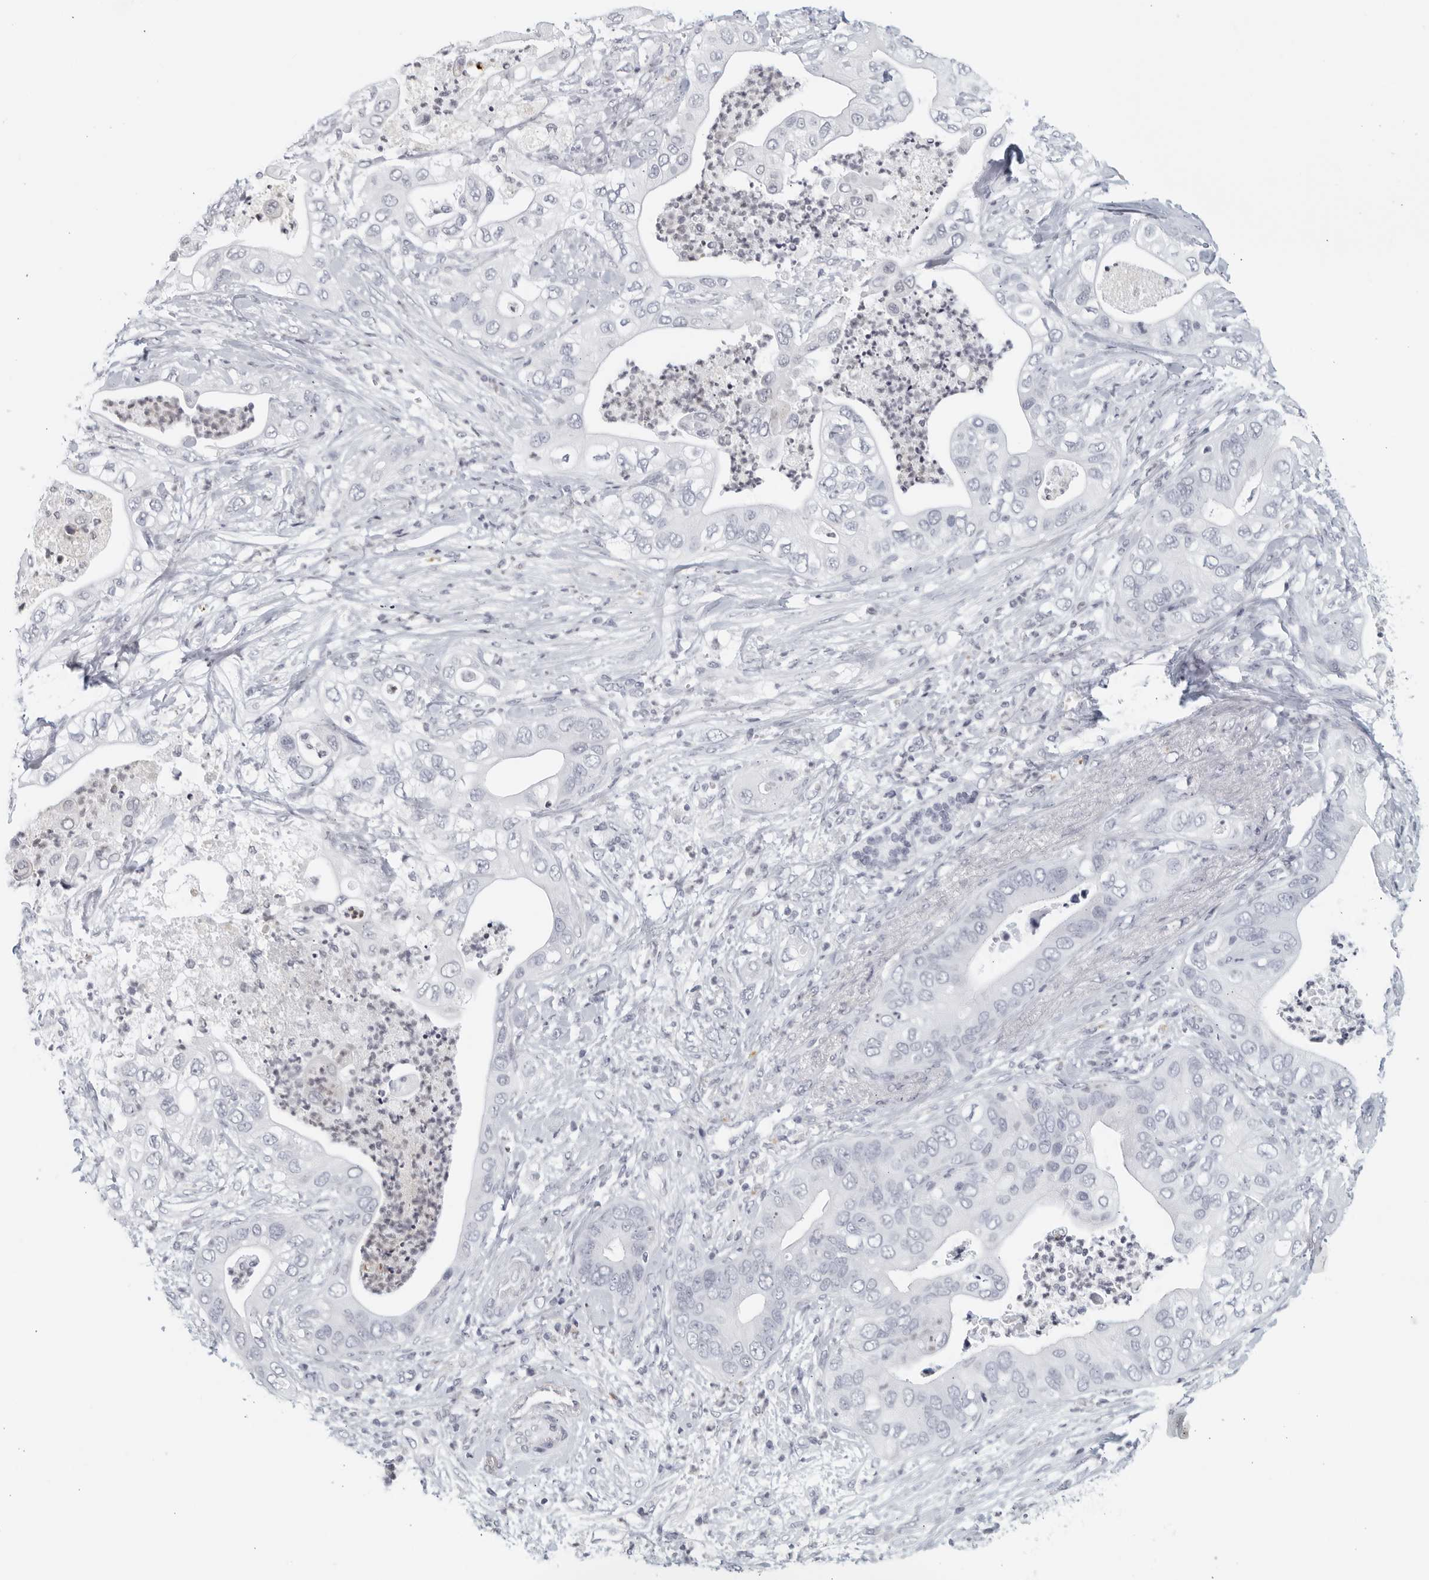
{"staining": {"intensity": "negative", "quantity": "none", "location": "none"}, "tissue": "pancreatic cancer", "cell_type": "Tumor cells", "image_type": "cancer", "snomed": [{"axis": "morphology", "description": "Adenocarcinoma, NOS"}, {"axis": "topography", "description": "Pancreas"}], "caption": "This is an immunohistochemistry micrograph of pancreatic cancer. There is no expression in tumor cells.", "gene": "KLK7", "patient": {"sex": "female", "age": 78}}